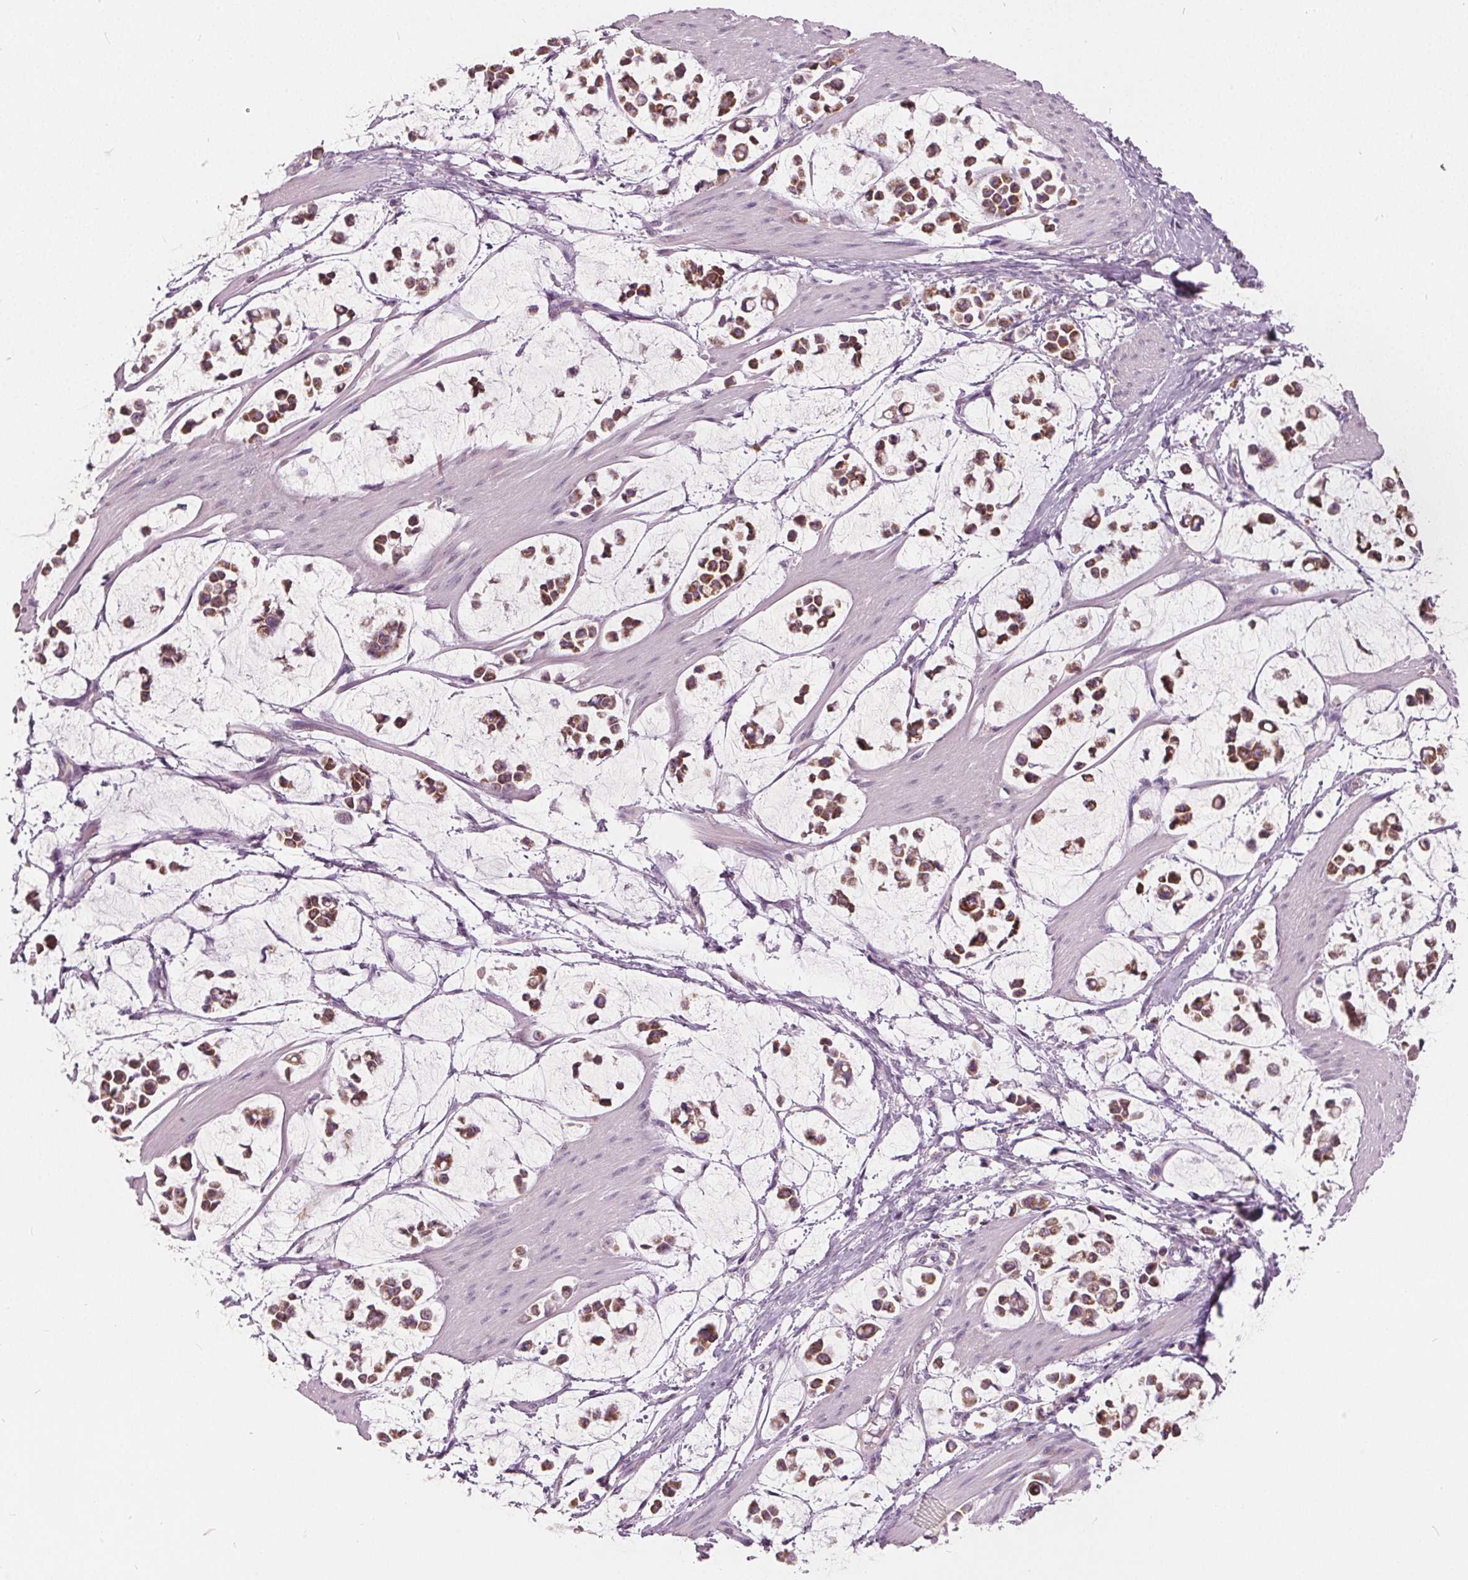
{"staining": {"intensity": "moderate", "quantity": ">75%", "location": "cytoplasmic/membranous"}, "tissue": "stomach cancer", "cell_type": "Tumor cells", "image_type": "cancer", "snomed": [{"axis": "morphology", "description": "Adenocarcinoma, NOS"}, {"axis": "topography", "description": "Stomach"}], "caption": "Protein staining reveals moderate cytoplasmic/membranous expression in about >75% of tumor cells in adenocarcinoma (stomach). (Stains: DAB (3,3'-diaminobenzidine) in brown, nuclei in blue, Microscopy: brightfield microscopy at high magnification).", "gene": "ECI2", "patient": {"sex": "male", "age": 82}}